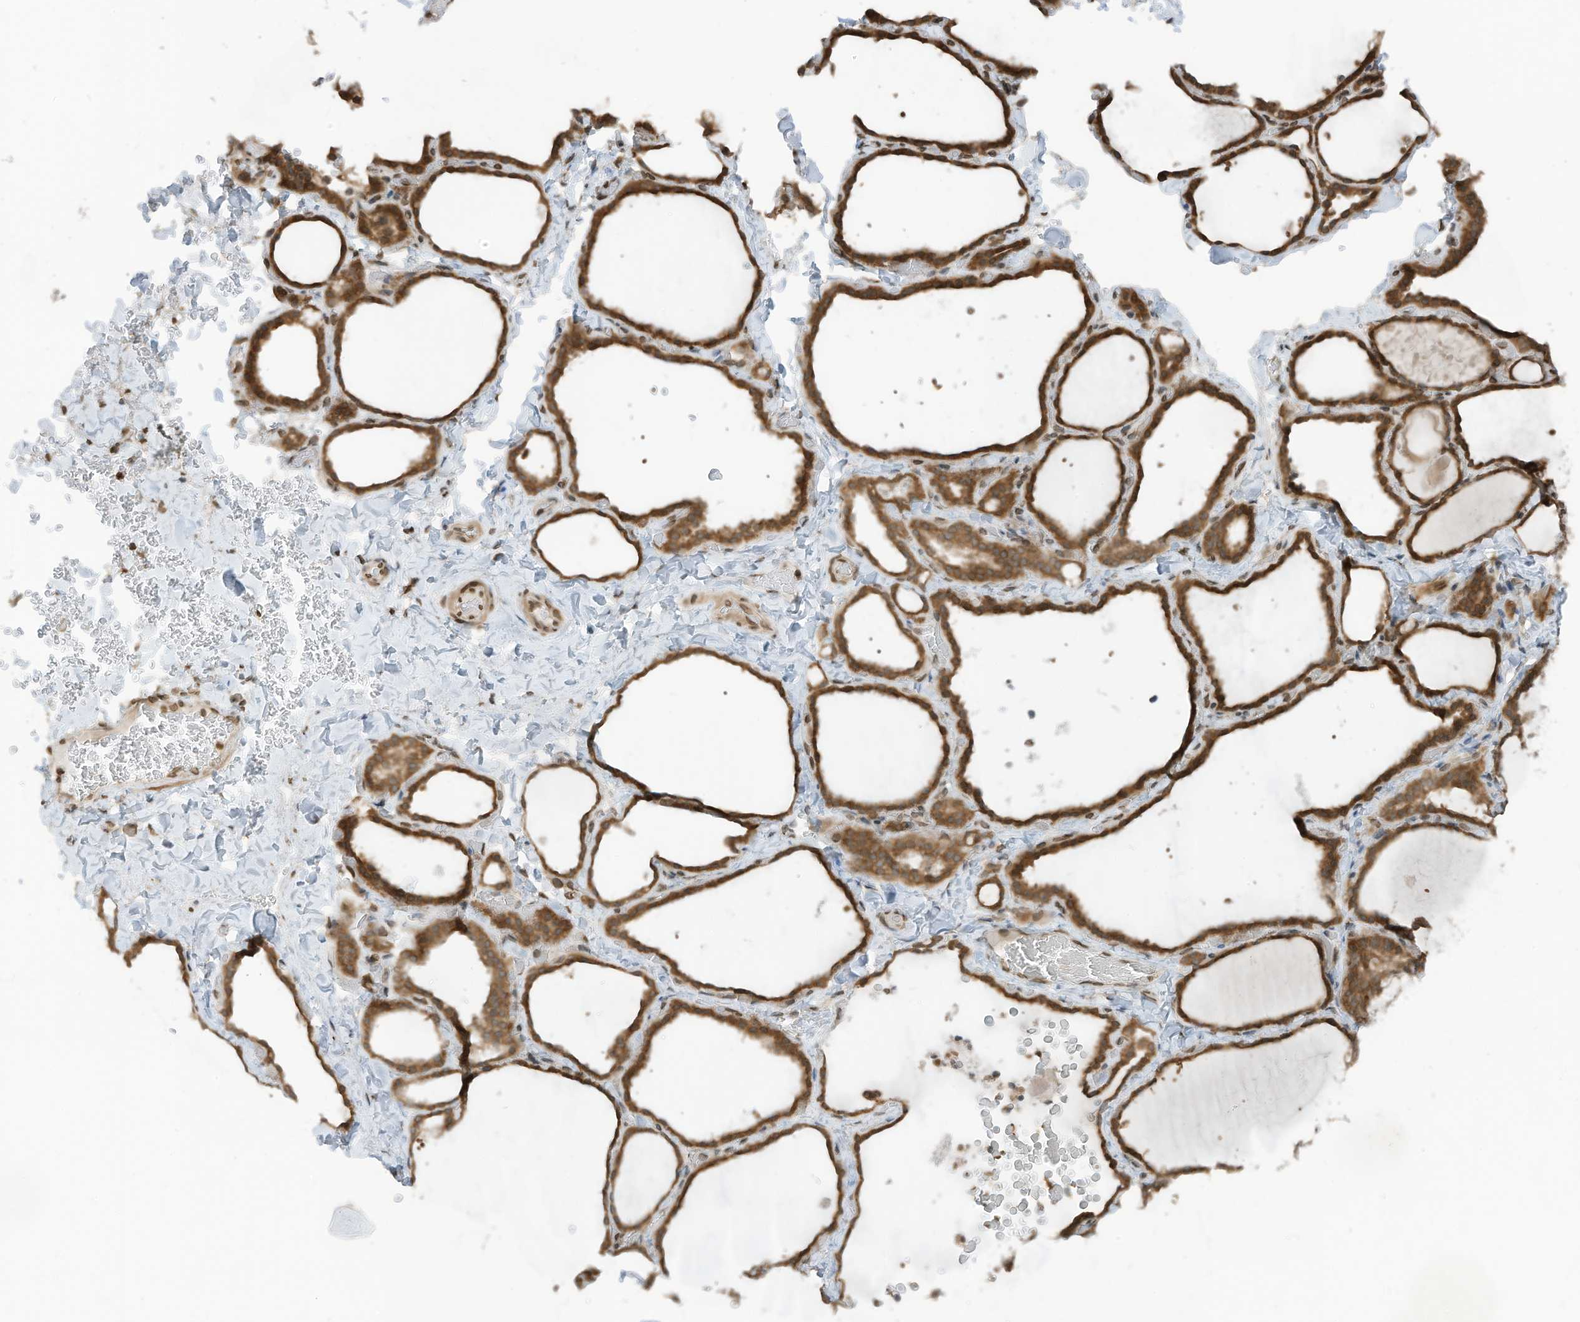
{"staining": {"intensity": "moderate", "quantity": ">75%", "location": "cytoplasmic/membranous,nuclear"}, "tissue": "thyroid gland", "cell_type": "Glandular cells", "image_type": "normal", "snomed": [{"axis": "morphology", "description": "Normal tissue, NOS"}, {"axis": "topography", "description": "Thyroid gland"}], "caption": "High-power microscopy captured an immunohistochemistry photomicrograph of normal thyroid gland, revealing moderate cytoplasmic/membranous,nuclear staining in approximately >75% of glandular cells. Using DAB (brown) and hematoxylin (blue) stains, captured at high magnification using brightfield microscopy.", "gene": "RABL3", "patient": {"sex": "female", "age": 22}}